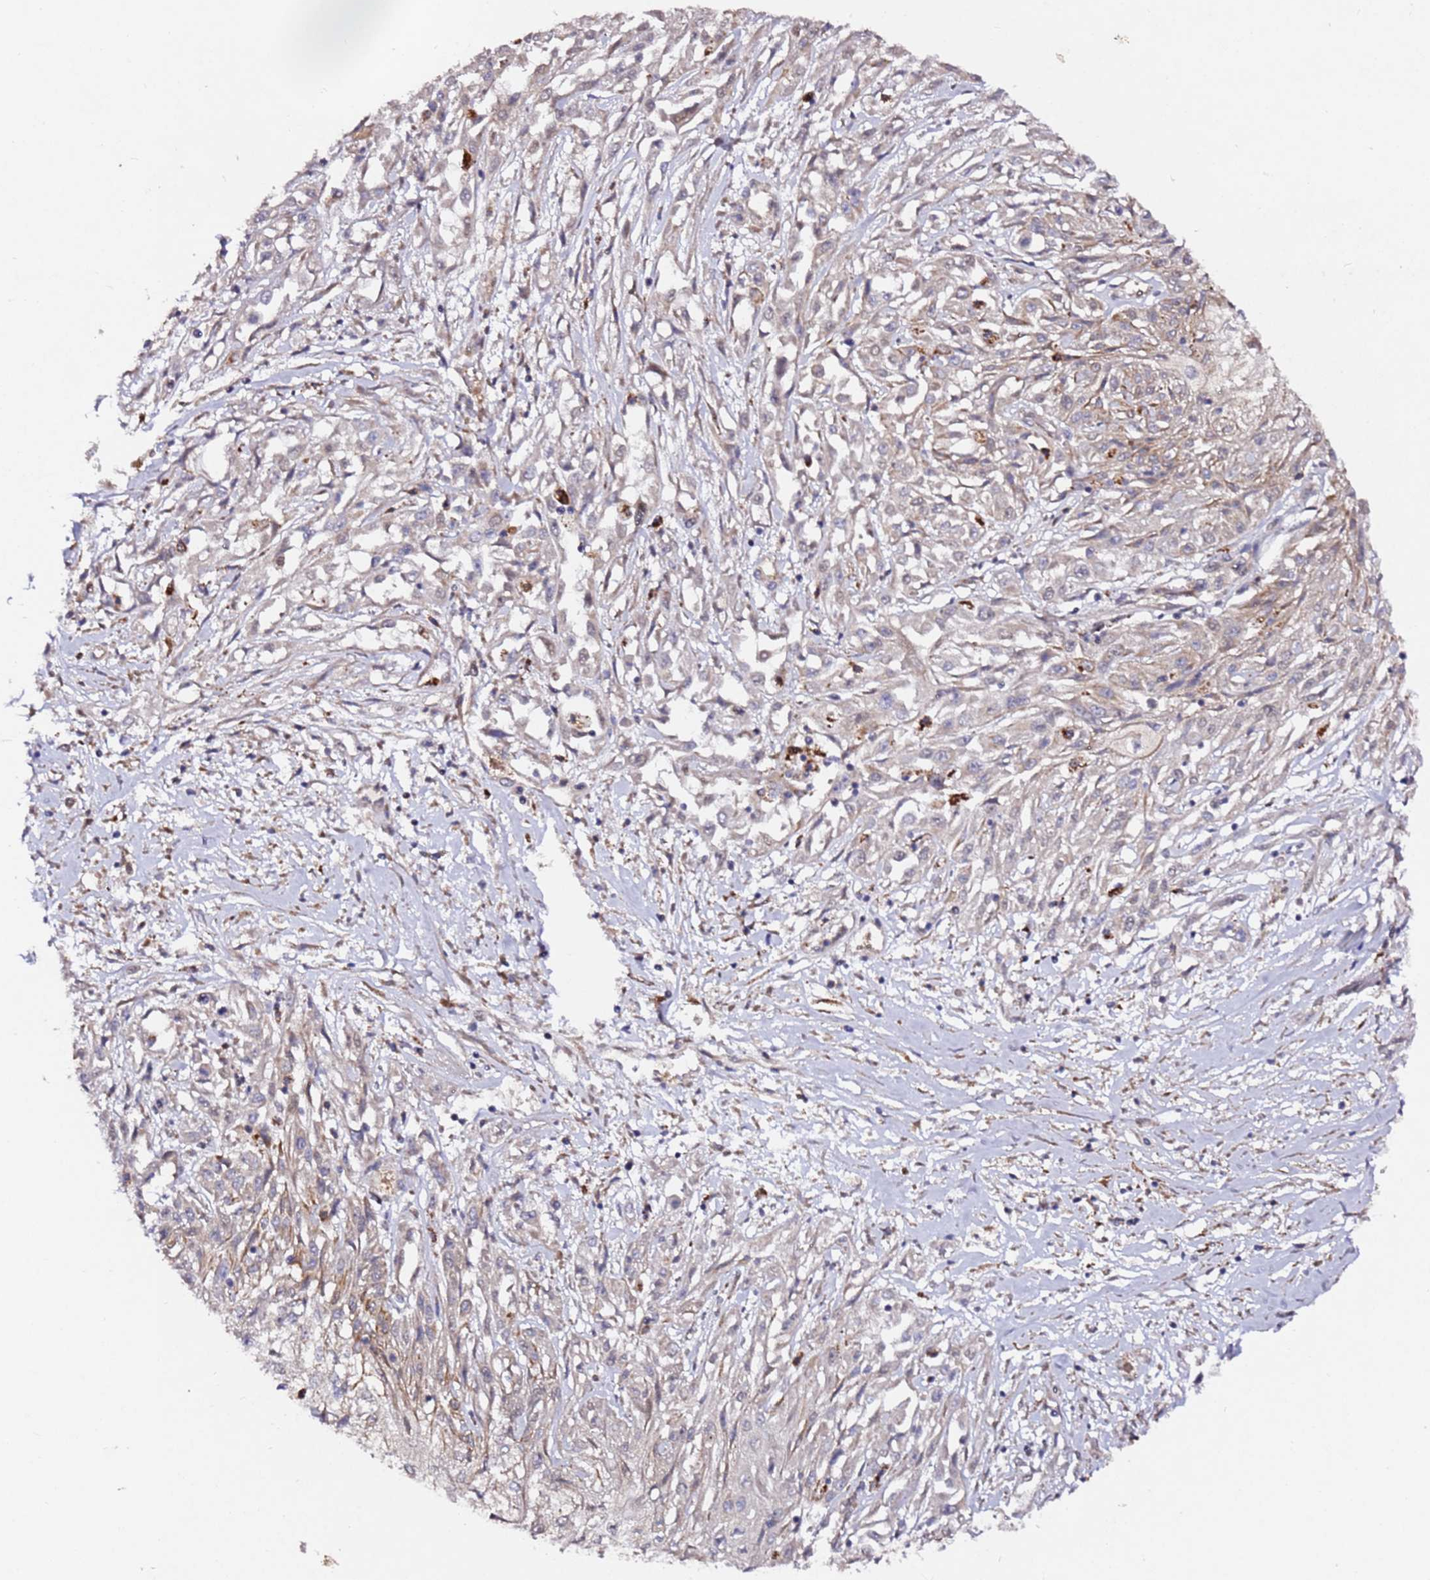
{"staining": {"intensity": "moderate", "quantity": "<25%", "location": "cytoplasmic/membranous"}, "tissue": "skin cancer", "cell_type": "Tumor cells", "image_type": "cancer", "snomed": [{"axis": "morphology", "description": "Squamous cell carcinoma, NOS"}, {"axis": "morphology", "description": "Squamous cell carcinoma, metastatic, NOS"}, {"axis": "topography", "description": "Skin"}, {"axis": "topography", "description": "Lymph node"}], "caption": "Immunohistochemical staining of skin squamous cell carcinoma displays low levels of moderate cytoplasmic/membranous protein expression in approximately <25% of tumor cells.", "gene": "ALG11", "patient": {"sex": "male", "age": 75}}